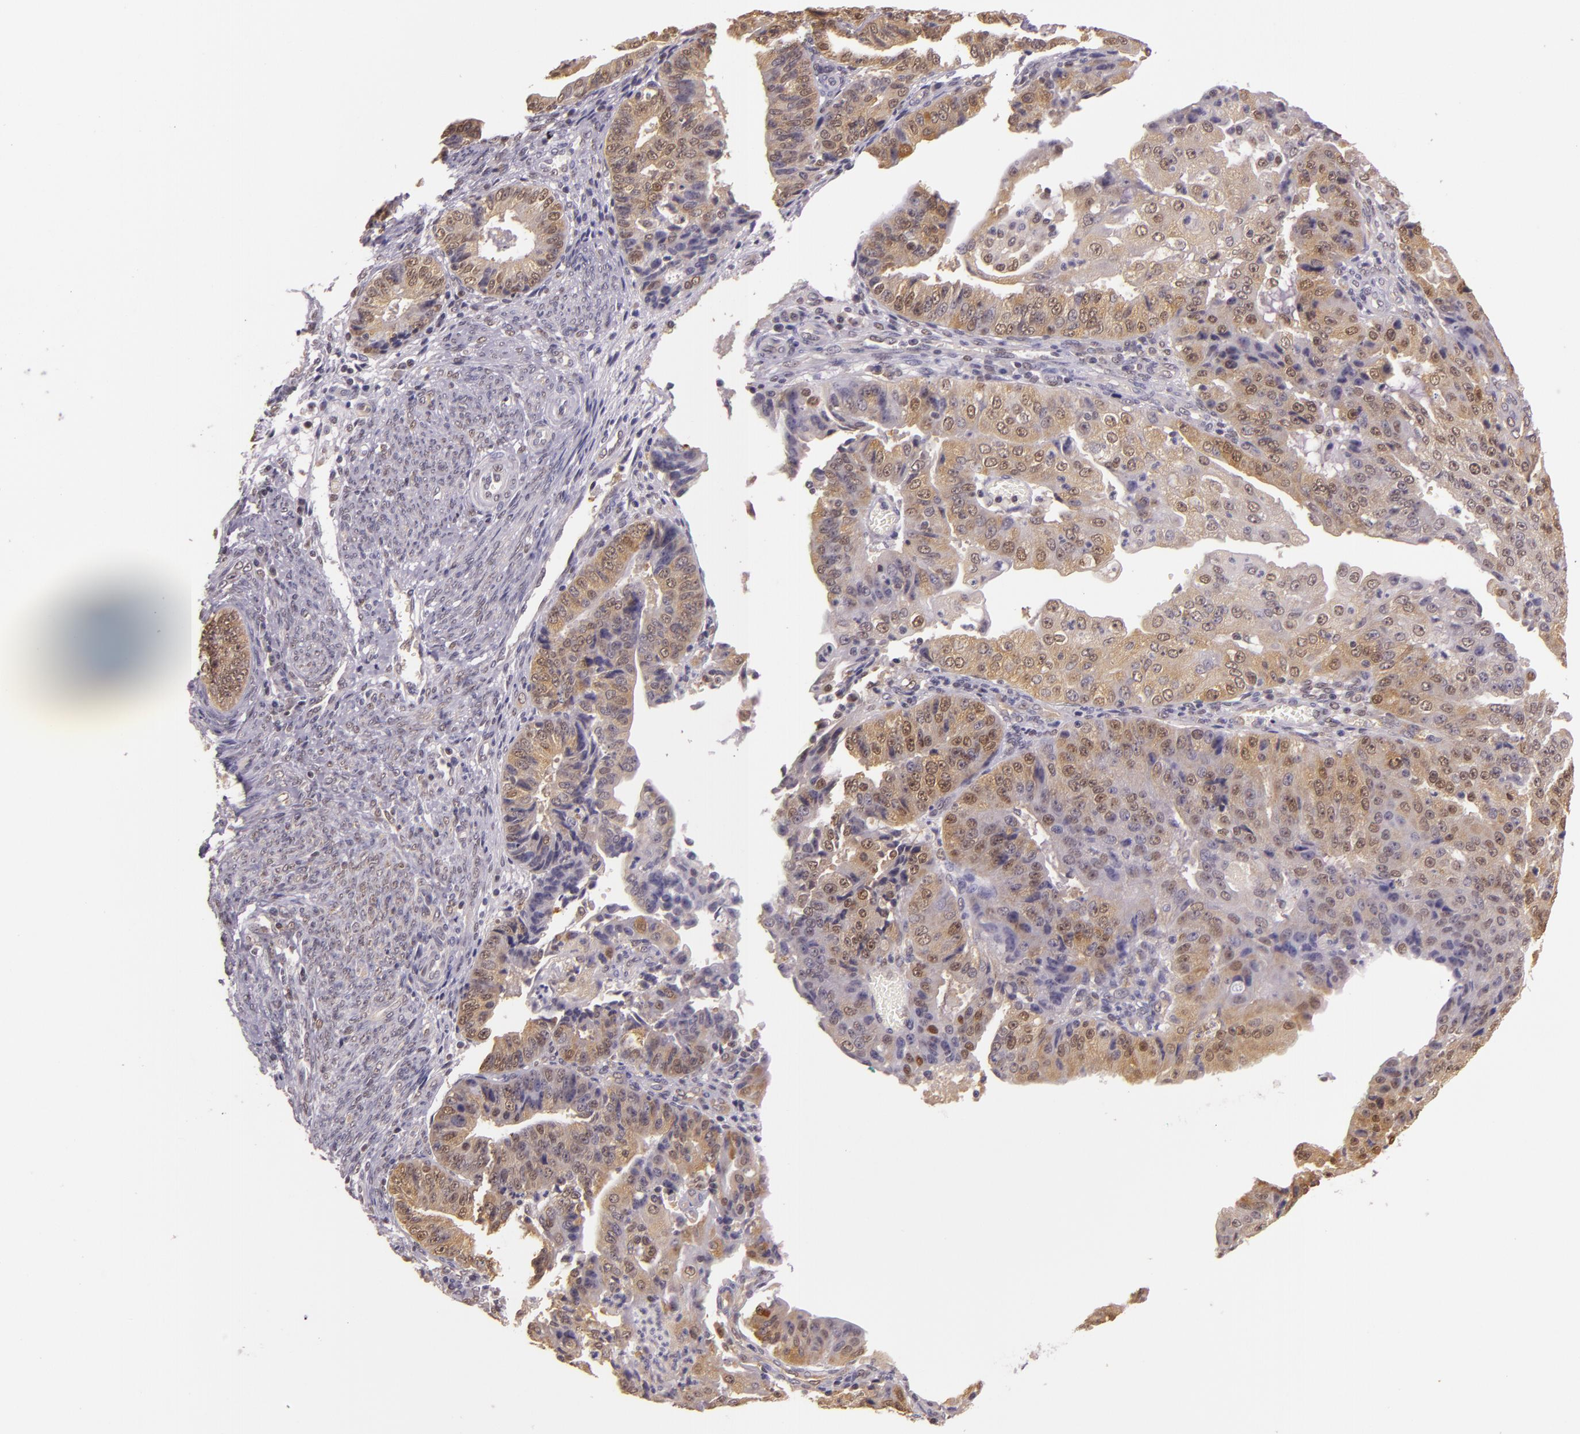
{"staining": {"intensity": "moderate", "quantity": "25%-75%", "location": "cytoplasmic/membranous,nuclear"}, "tissue": "endometrial cancer", "cell_type": "Tumor cells", "image_type": "cancer", "snomed": [{"axis": "morphology", "description": "Adenocarcinoma, NOS"}, {"axis": "topography", "description": "Endometrium"}], "caption": "Protein staining displays moderate cytoplasmic/membranous and nuclear staining in about 25%-75% of tumor cells in endometrial cancer (adenocarcinoma).", "gene": "HSPA8", "patient": {"sex": "female", "age": 56}}